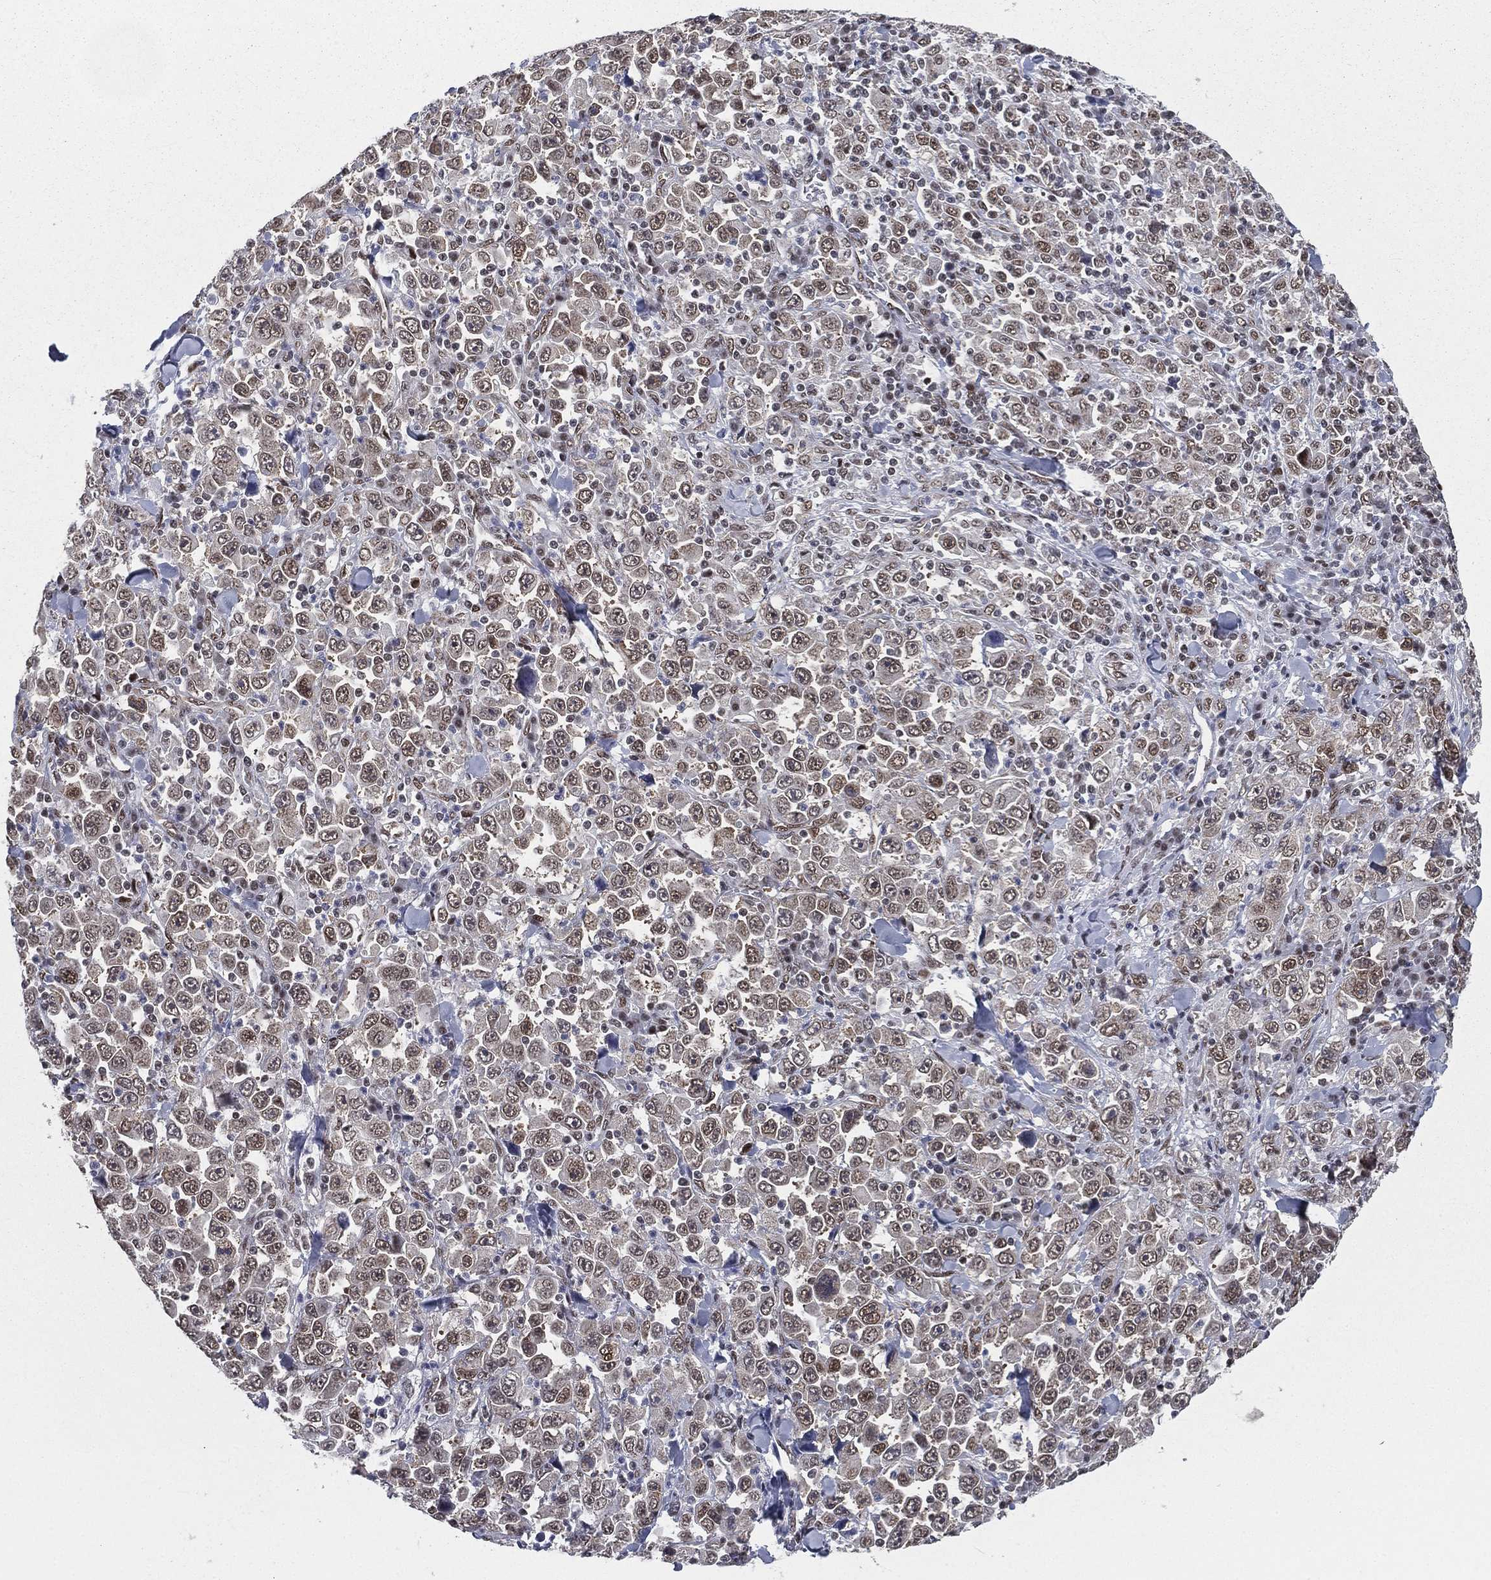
{"staining": {"intensity": "moderate", "quantity": "25%-75%", "location": "nuclear"}, "tissue": "stomach cancer", "cell_type": "Tumor cells", "image_type": "cancer", "snomed": [{"axis": "morphology", "description": "Normal tissue, NOS"}, {"axis": "morphology", "description": "Adenocarcinoma, NOS"}, {"axis": "topography", "description": "Stomach, upper"}, {"axis": "topography", "description": "Stomach"}], "caption": "Immunohistochemical staining of human adenocarcinoma (stomach) shows moderate nuclear protein positivity in about 25%-75% of tumor cells.", "gene": "FUBP3", "patient": {"sex": "male", "age": 59}}